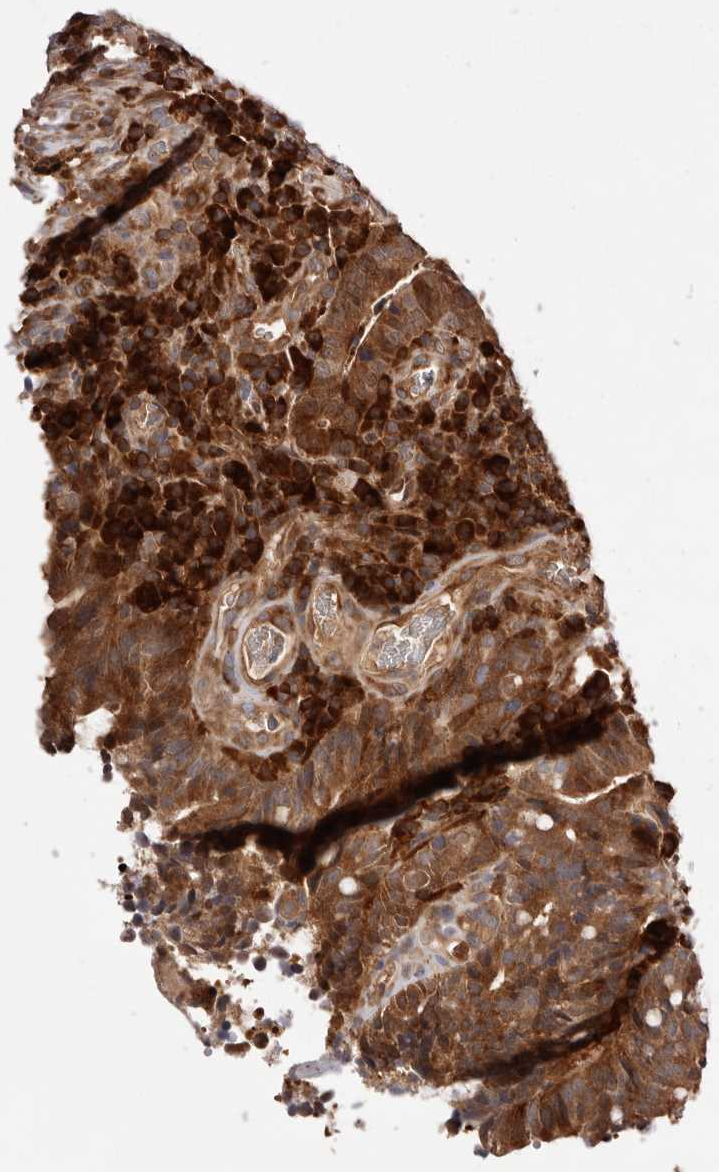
{"staining": {"intensity": "strong", "quantity": ">75%", "location": "cytoplasmic/membranous"}, "tissue": "colorectal cancer", "cell_type": "Tumor cells", "image_type": "cancer", "snomed": [{"axis": "morphology", "description": "Adenocarcinoma, NOS"}, {"axis": "topography", "description": "Colon"}], "caption": "Immunohistochemical staining of human colorectal adenocarcinoma exhibits strong cytoplasmic/membranous protein staining in about >75% of tumor cells.", "gene": "RNF213", "patient": {"sex": "female", "age": 66}}